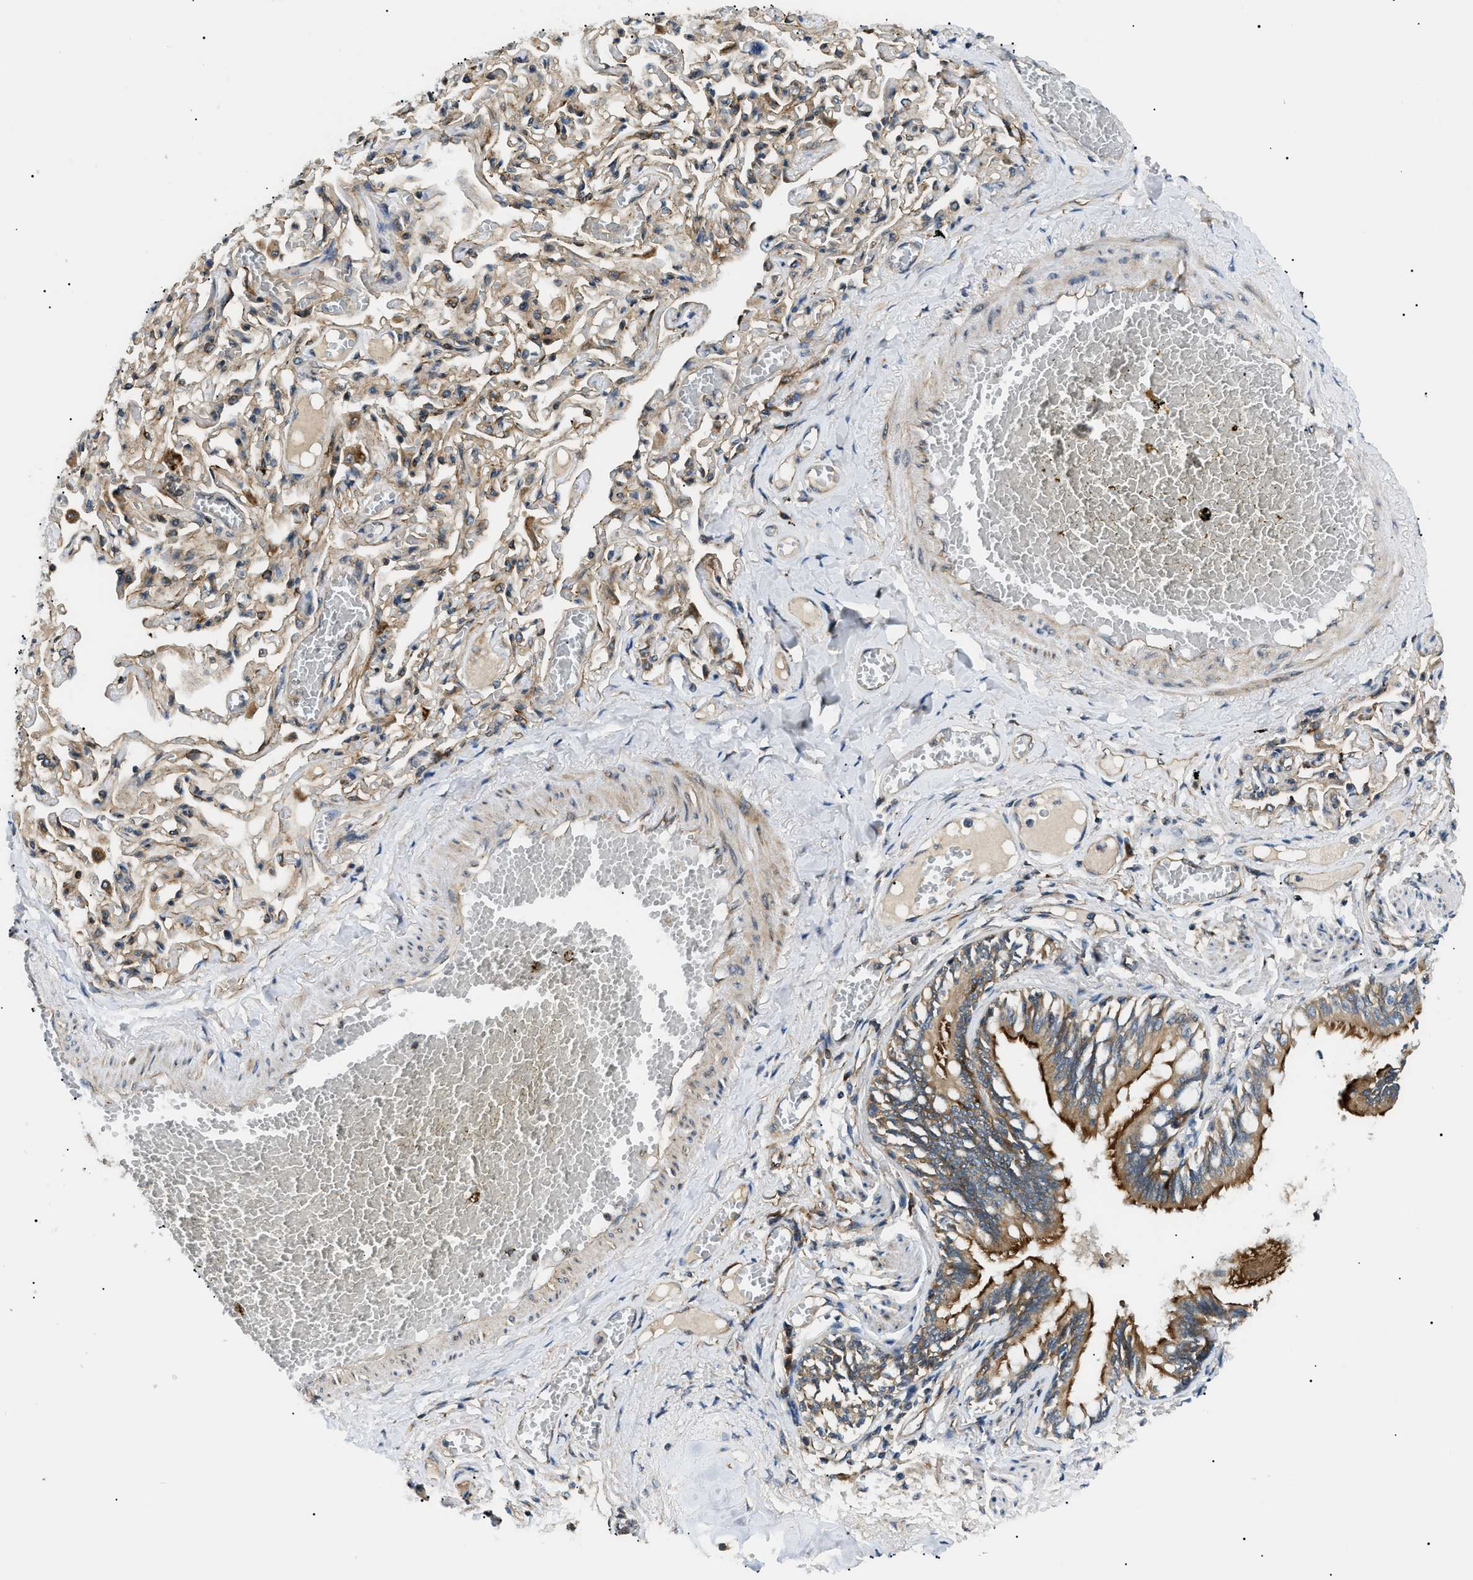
{"staining": {"intensity": "strong", "quantity": "25%-75%", "location": "cytoplasmic/membranous"}, "tissue": "bronchus", "cell_type": "Respiratory epithelial cells", "image_type": "normal", "snomed": [{"axis": "morphology", "description": "Normal tissue, NOS"}, {"axis": "morphology", "description": "Inflammation, NOS"}, {"axis": "topography", "description": "Cartilage tissue"}, {"axis": "topography", "description": "Lung"}], "caption": "Bronchus stained with IHC displays strong cytoplasmic/membranous expression in about 25%-75% of respiratory epithelial cells. (DAB = brown stain, brightfield microscopy at high magnification).", "gene": "SRPK1", "patient": {"sex": "male", "age": 71}}